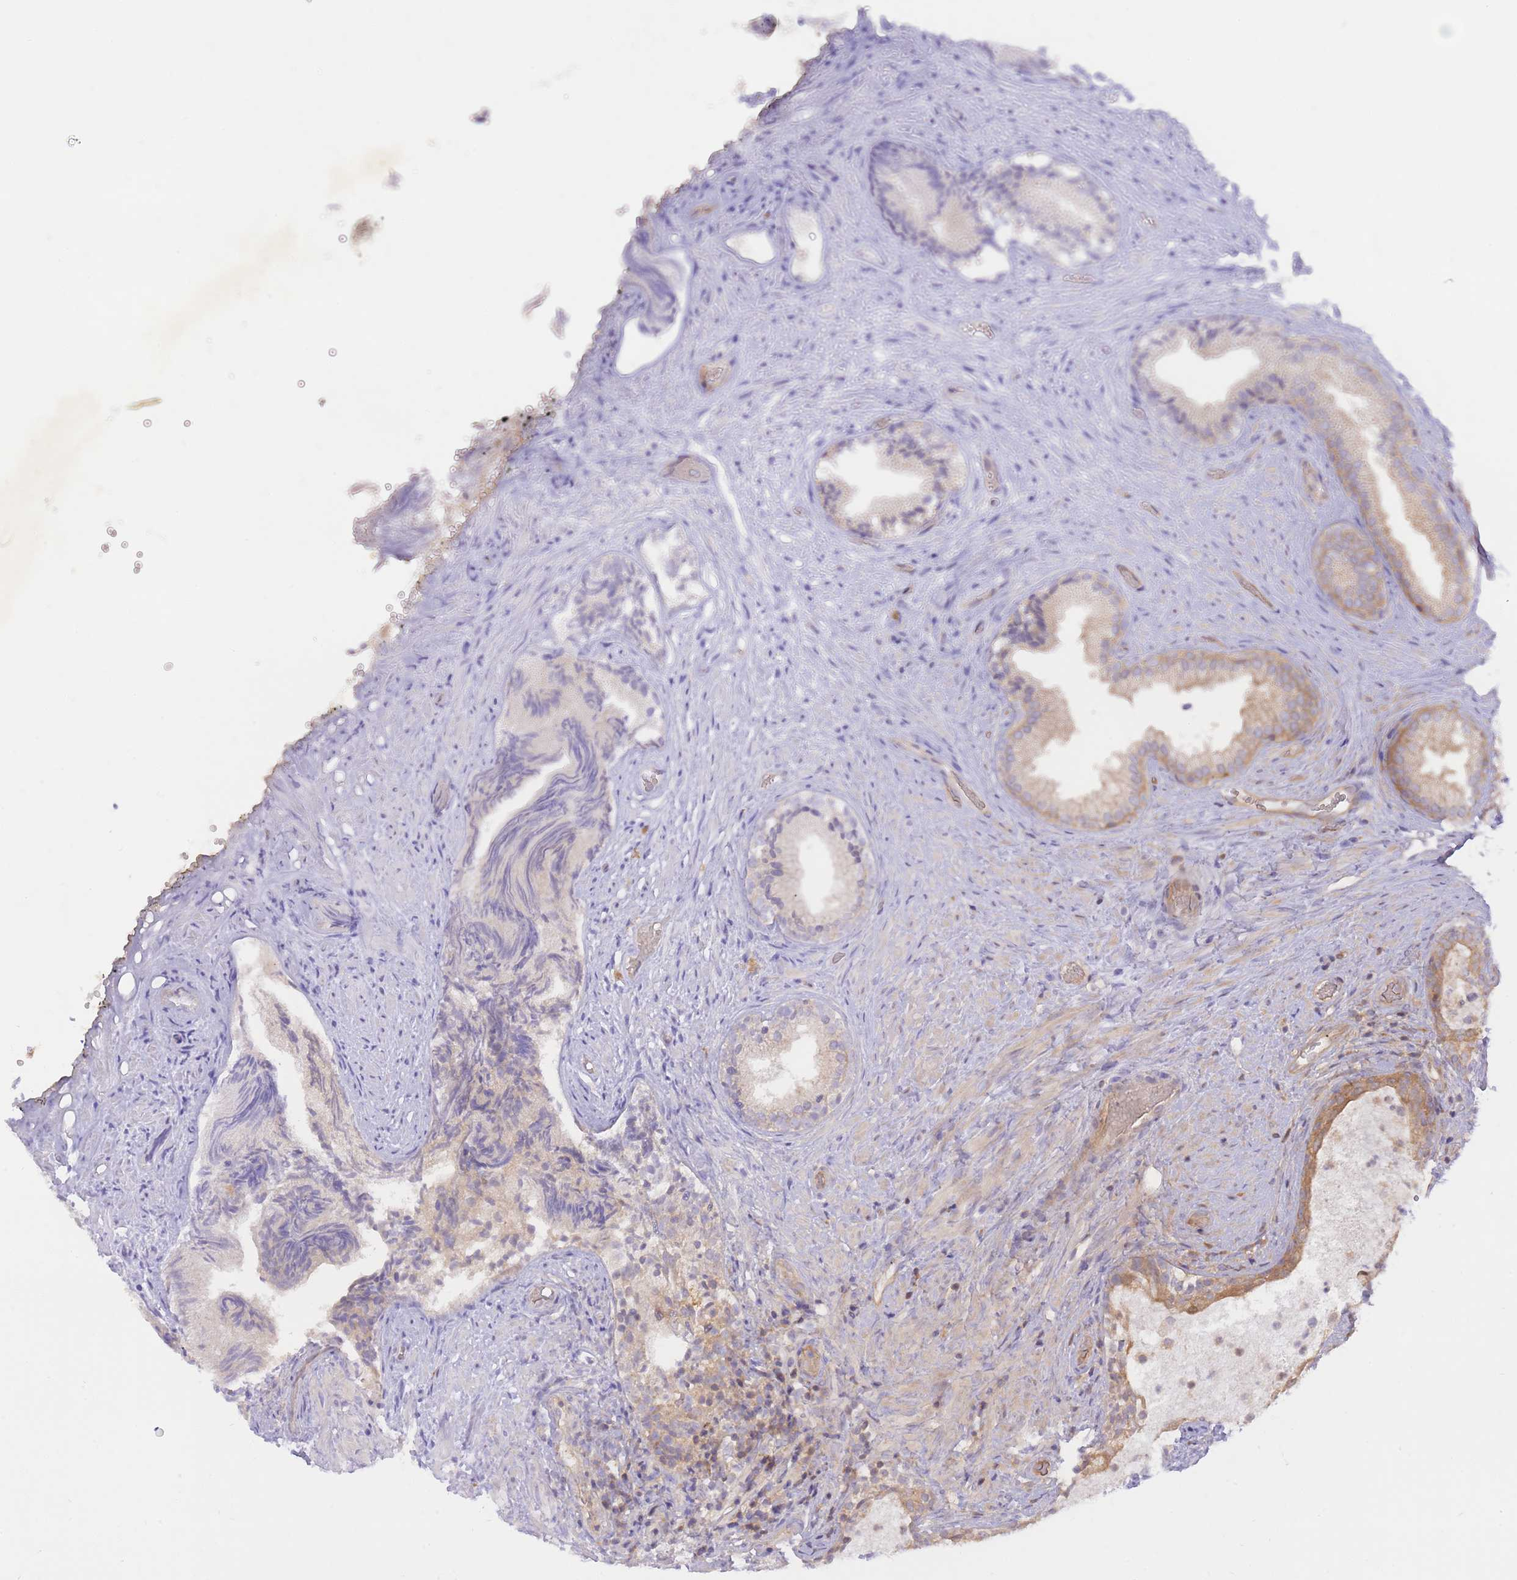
{"staining": {"intensity": "moderate", "quantity": "25%-75%", "location": "cytoplasmic/membranous"}, "tissue": "prostate", "cell_type": "Glandular cells", "image_type": "normal", "snomed": [{"axis": "morphology", "description": "Normal tissue, NOS"}, {"axis": "topography", "description": "Prostate"}], "caption": "This is an image of immunohistochemistry staining of unremarkable prostate, which shows moderate expression in the cytoplasmic/membranous of glandular cells.", "gene": "PREP", "patient": {"sex": "male", "age": 76}}